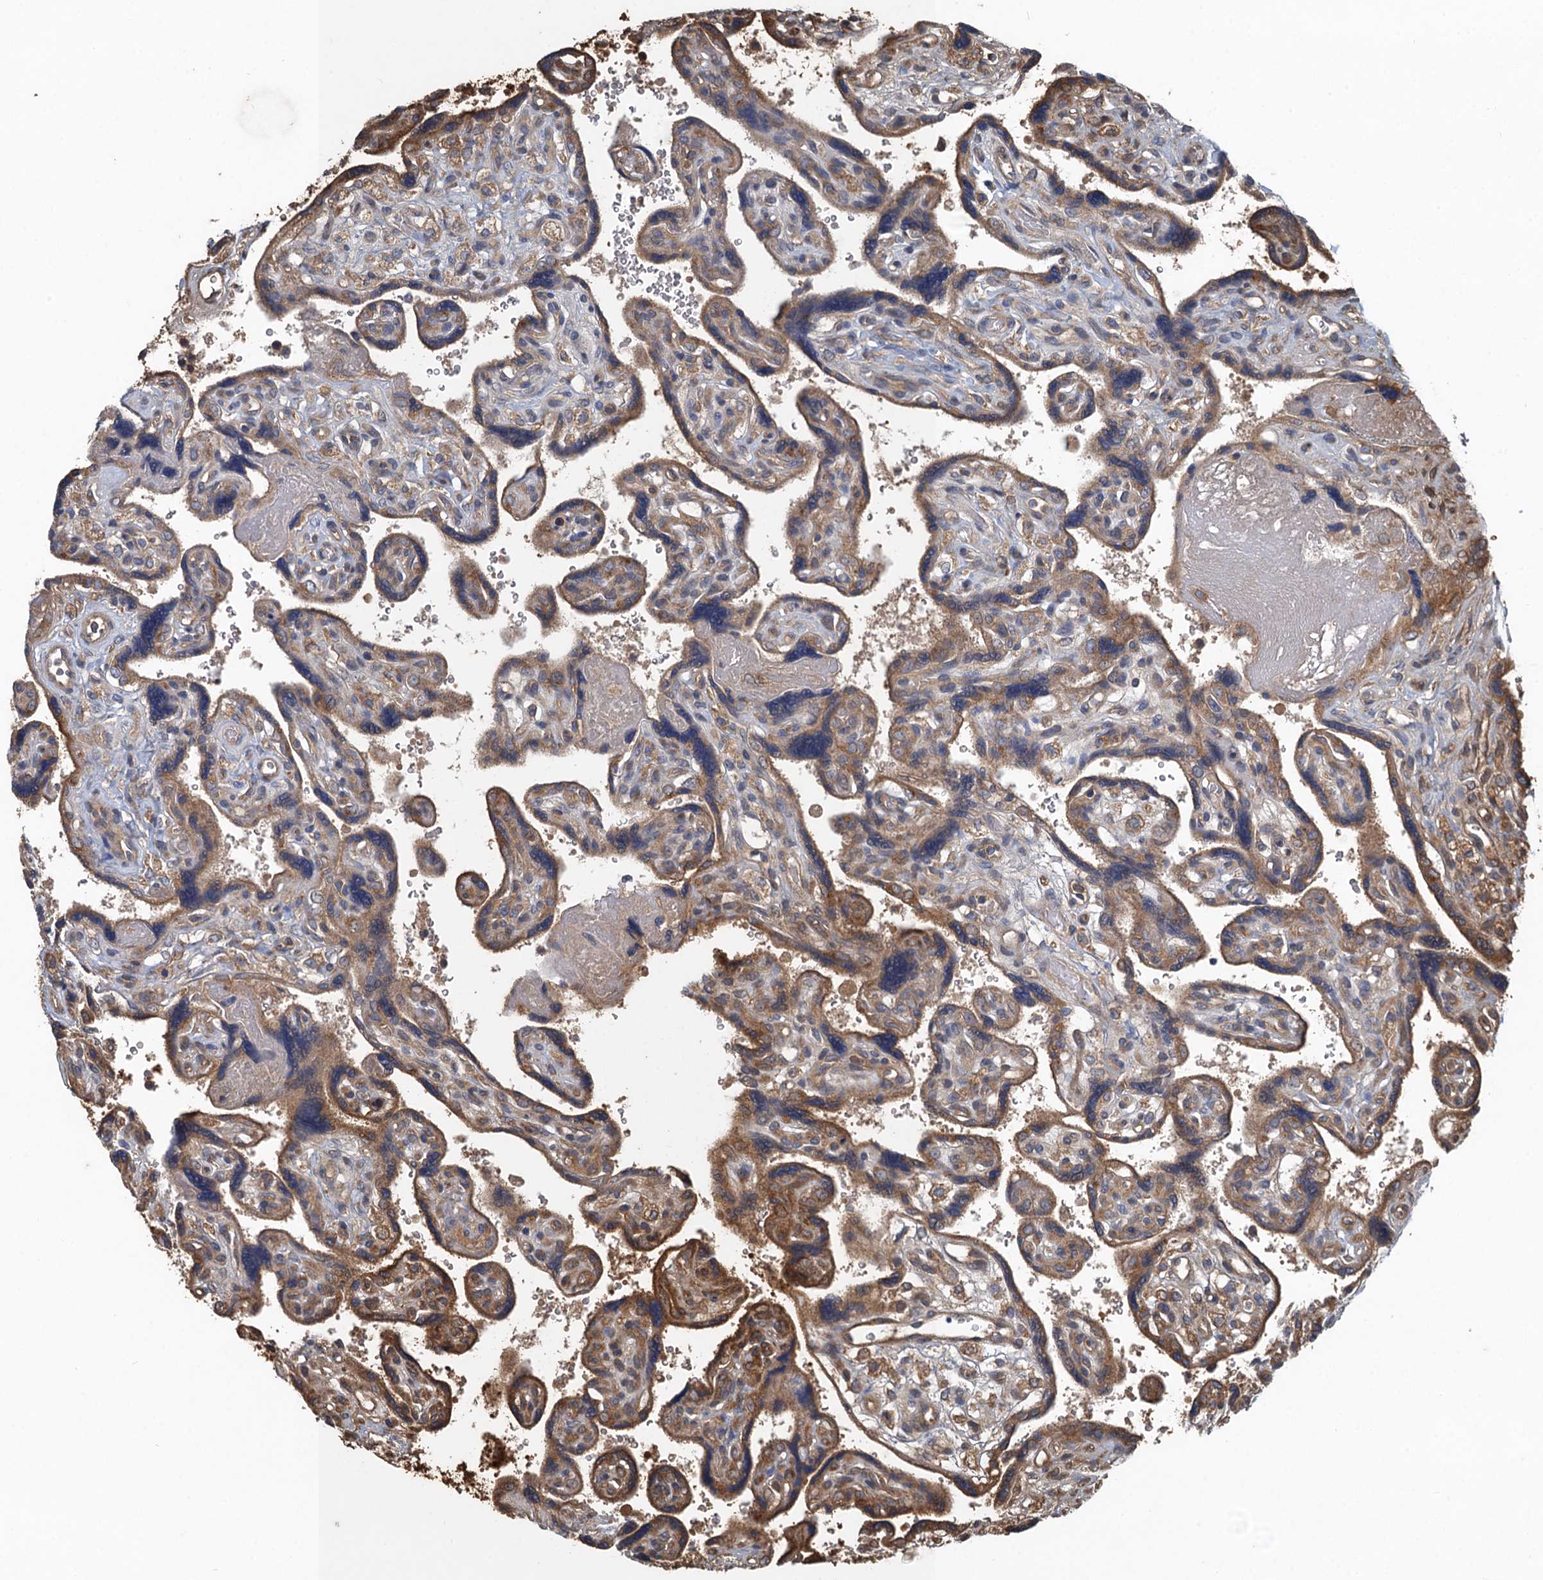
{"staining": {"intensity": "moderate", "quantity": "25%-75%", "location": "cytoplasmic/membranous"}, "tissue": "placenta", "cell_type": "Trophoblastic cells", "image_type": "normal", "snomed": [{"axis": "morphology", "description": "Normal tissue, NOS"}, {"axis": "topography", "description": "Placenta"}], "caption": "There is medium levels of moderate cytoplasmic/membranous staining in trophoblastic cells of normal placenta, as demonstrated by immunohistochemical staining (brown color).", "gene": "SNAP29", "patient": {"sex": "female", "age": 39}}